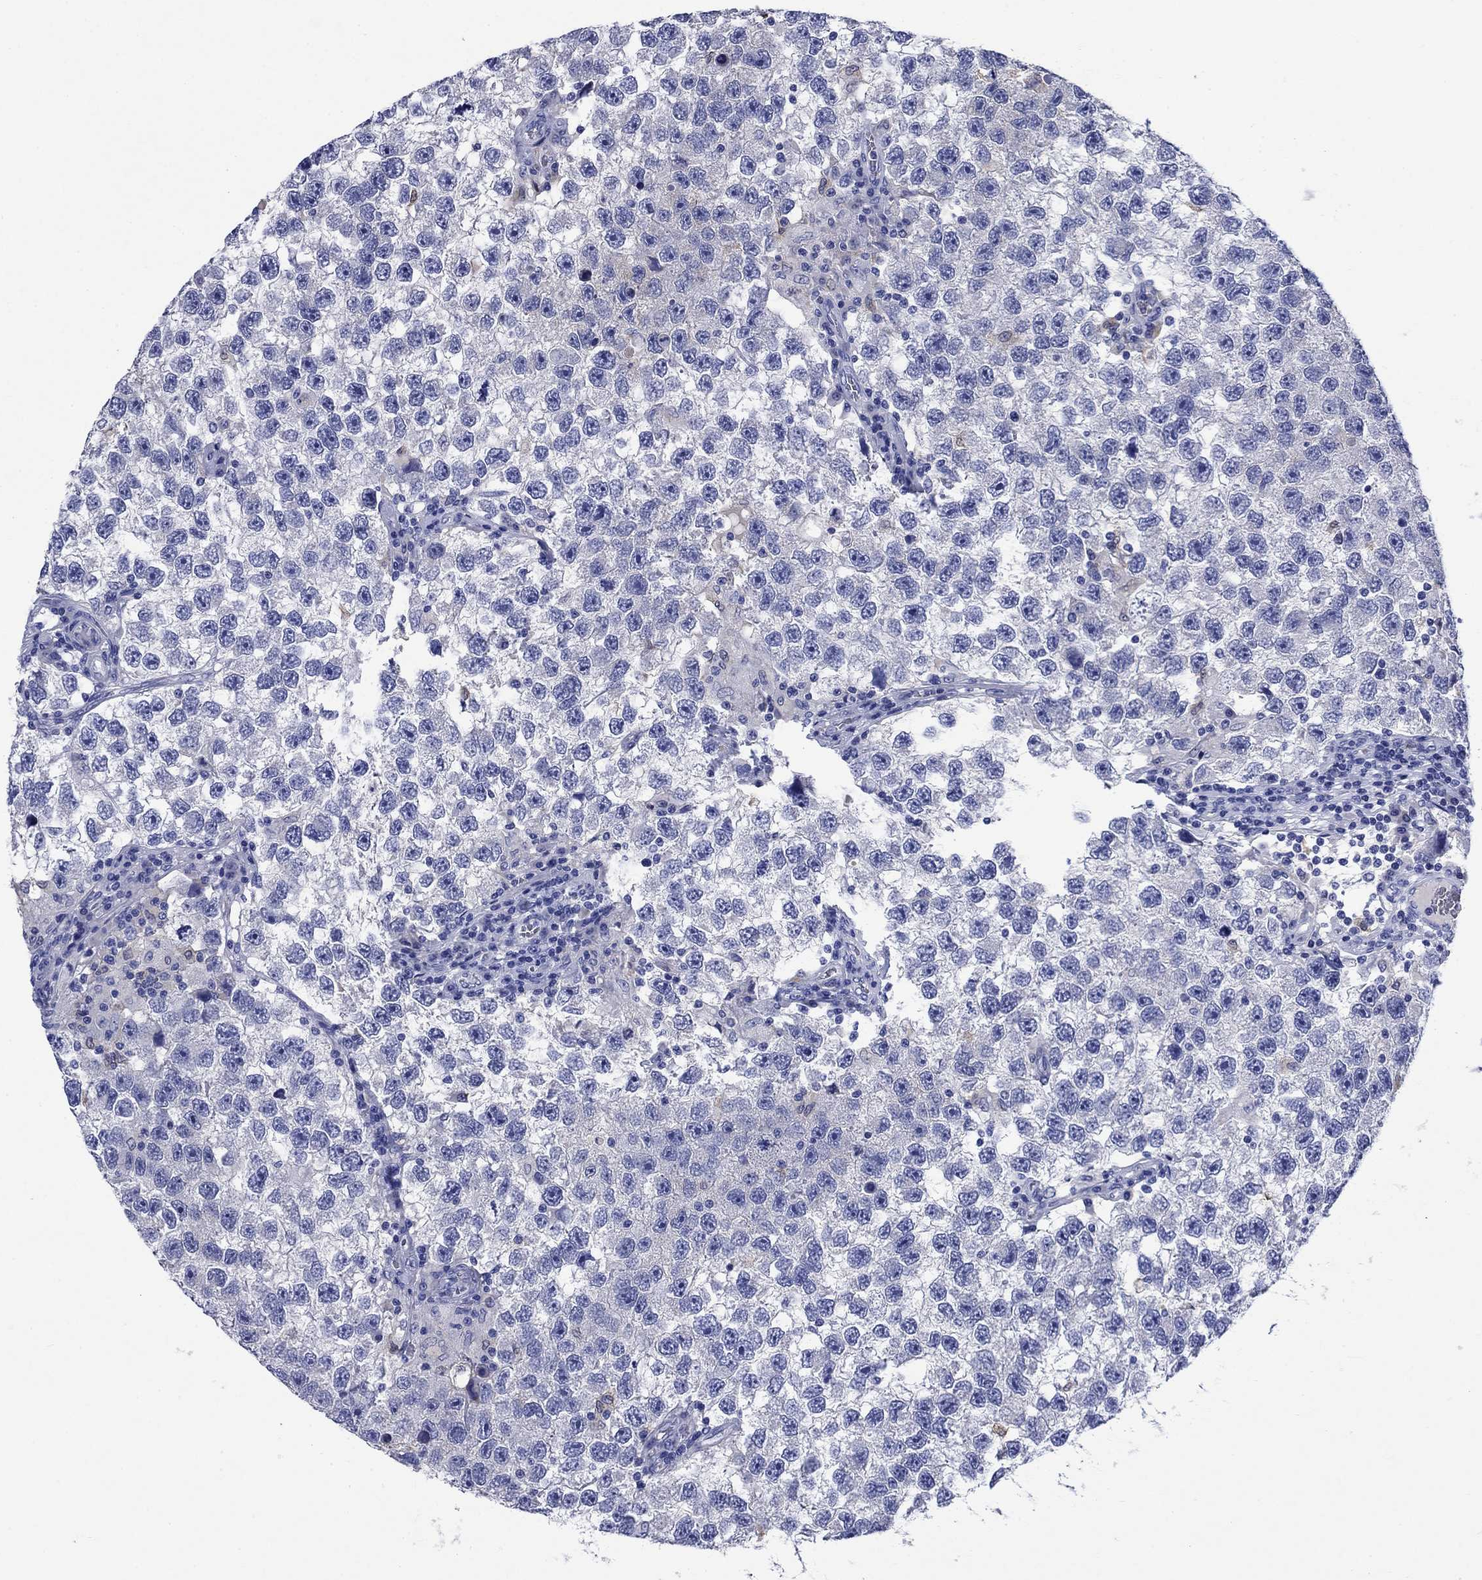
{"staining": {"intensity": "negative", "quantity": "none", "location": "none"}, "tissue": "testis cancer", "cell_type": "Tumor cells", "image_type": "cancer", "snomed": [{"axis": "morphology", "description": "Seminoma, NOS"}, {"axis": "topography", "description": "Testis"}], "caption": "The photomicrograph exhibits no significant staining in tumor cells of seminoma (testis).", "gene": "TFR2", "patient": {"sex": "male", "age": 26}}